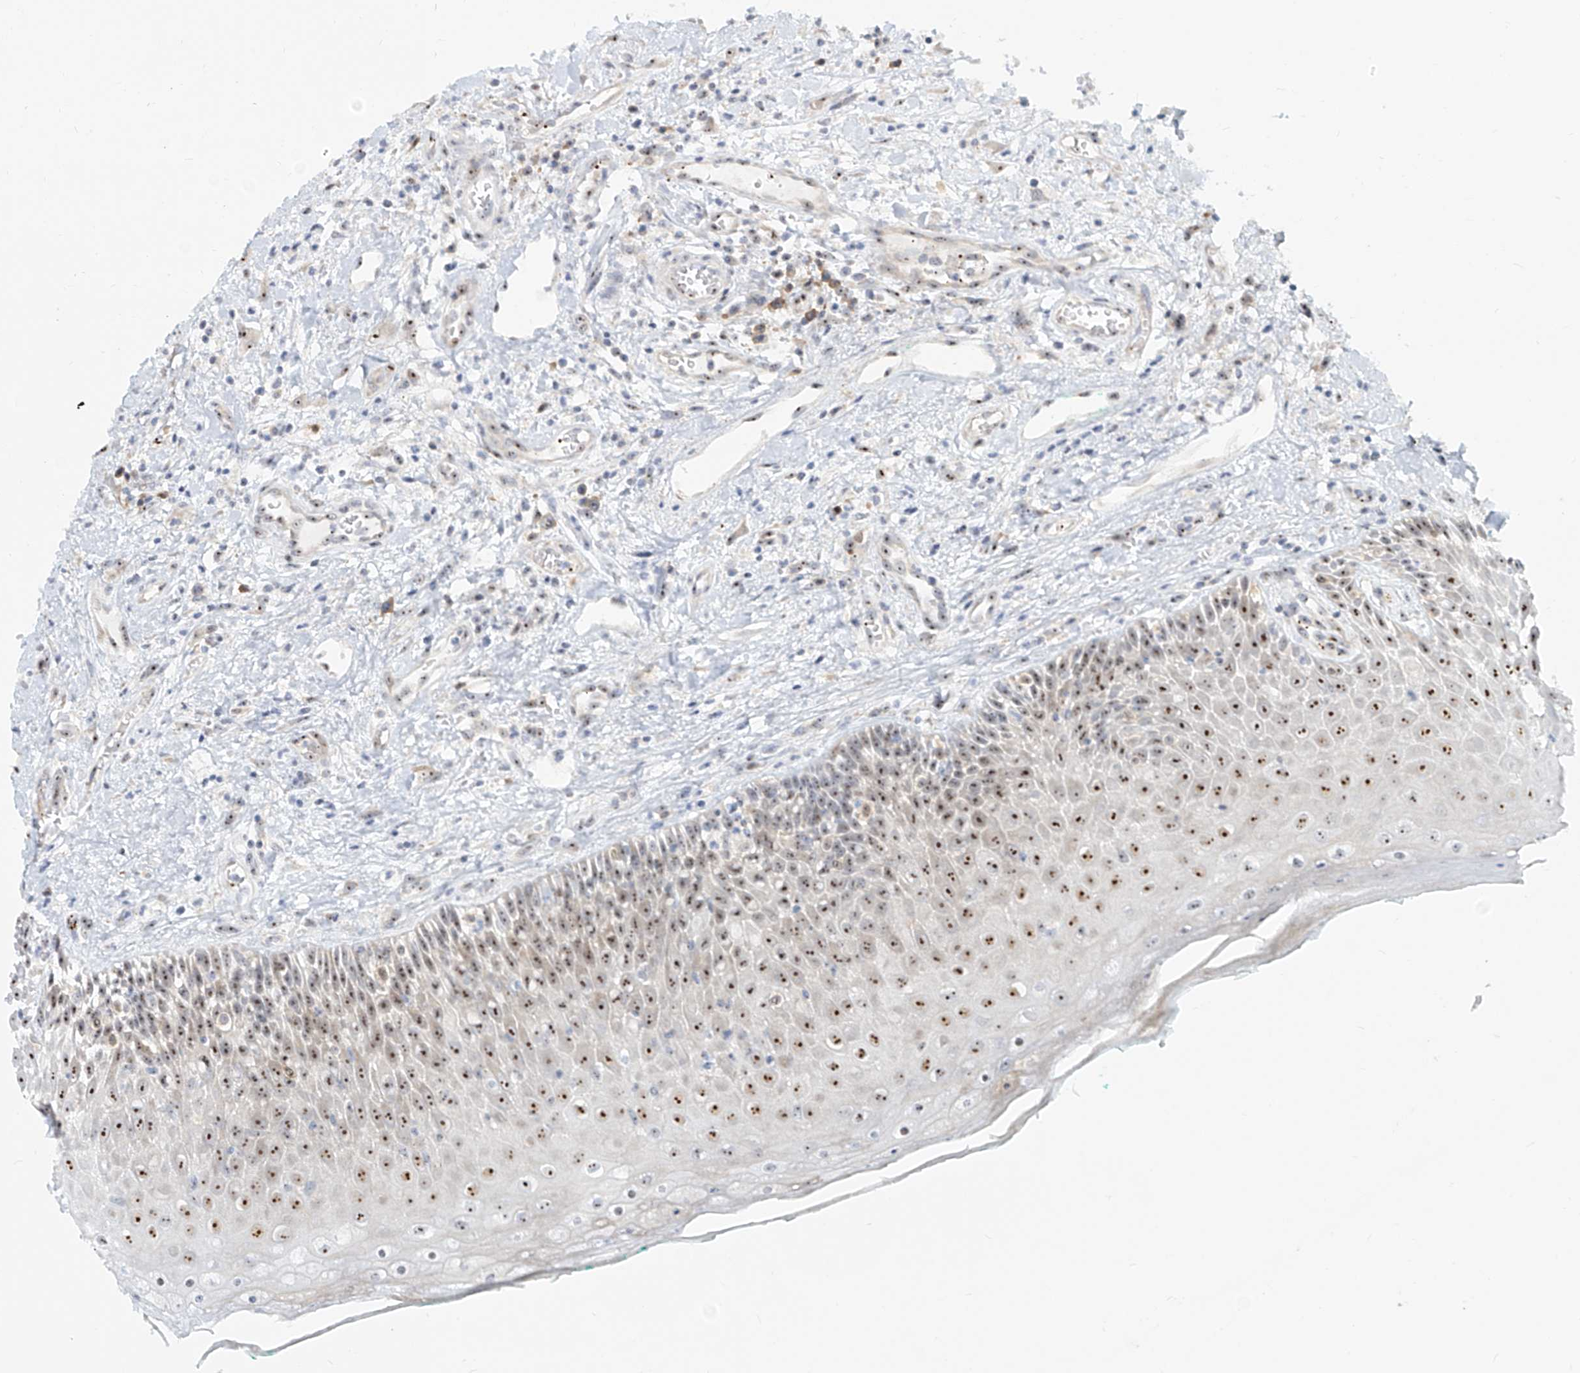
{"staining": {"intensity": "moderate", "quantity": ">75%", "location": "nuclear"}, "tissue": "oral mucosa", "cell_type": "Squamous epithelial cells", "image_type": "normal", "snomed": [{"axis": "morphology", "description": "Normal tissue, NOS"}, {"axis": "topography", "description": "Oral tissue"}], "caption": "Moderate nuclear expression is identified in approximately >75% of squamous epithelial cells in unremarkable oral mucosa. (DAB = brown stain, brightfield microscopy at high magnification).", "gene": "BYSL", "patient": {"sex": "female", "age": 70}}